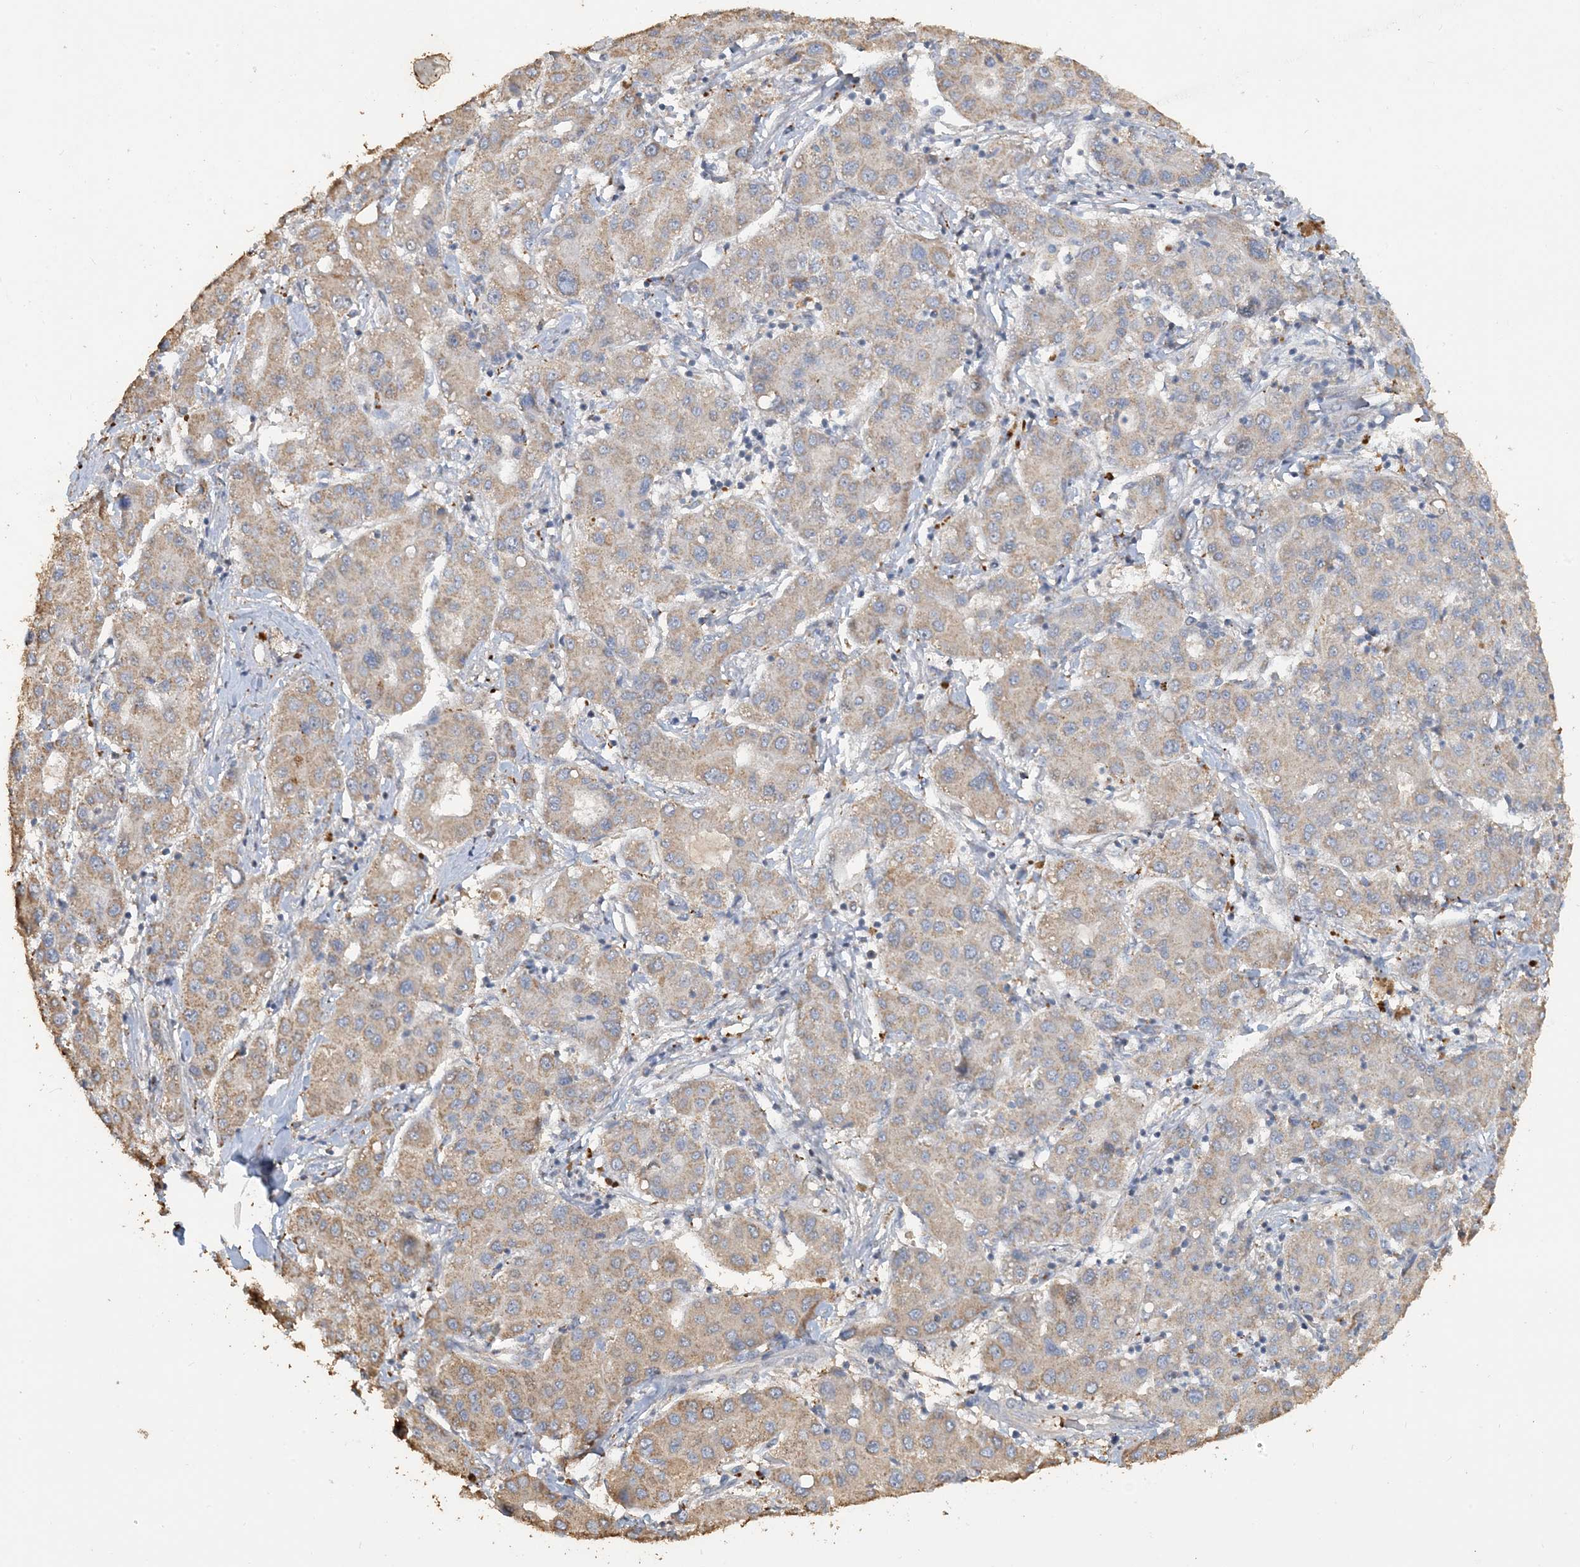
{"staining": {"intensity": "moderate", "quantity": "25%-75%", "location": "cytoplasmic/membranous"}, "tissue": "liver cancer", "cell_type": "Tumor cells", "image_type": "cancer", "snomed": [{"axis": "morphology", "description": "Carcinoma, Hepatocellular, NOS"}, {"axis": "topography", "description": "Liver"}], "caption": "Immunohistochemistry histopathology image of neoplastic tissue: liver cancer stained using immunohistochemistry displays medium levels of moderate protein expression localized specifically in the cytoplasmic/membranous of tumor cells, appearing as a cytoplasmic/membranous brown color.", "gene": "SFMBT2", "patient": {"sex": "male", "age": 65}}